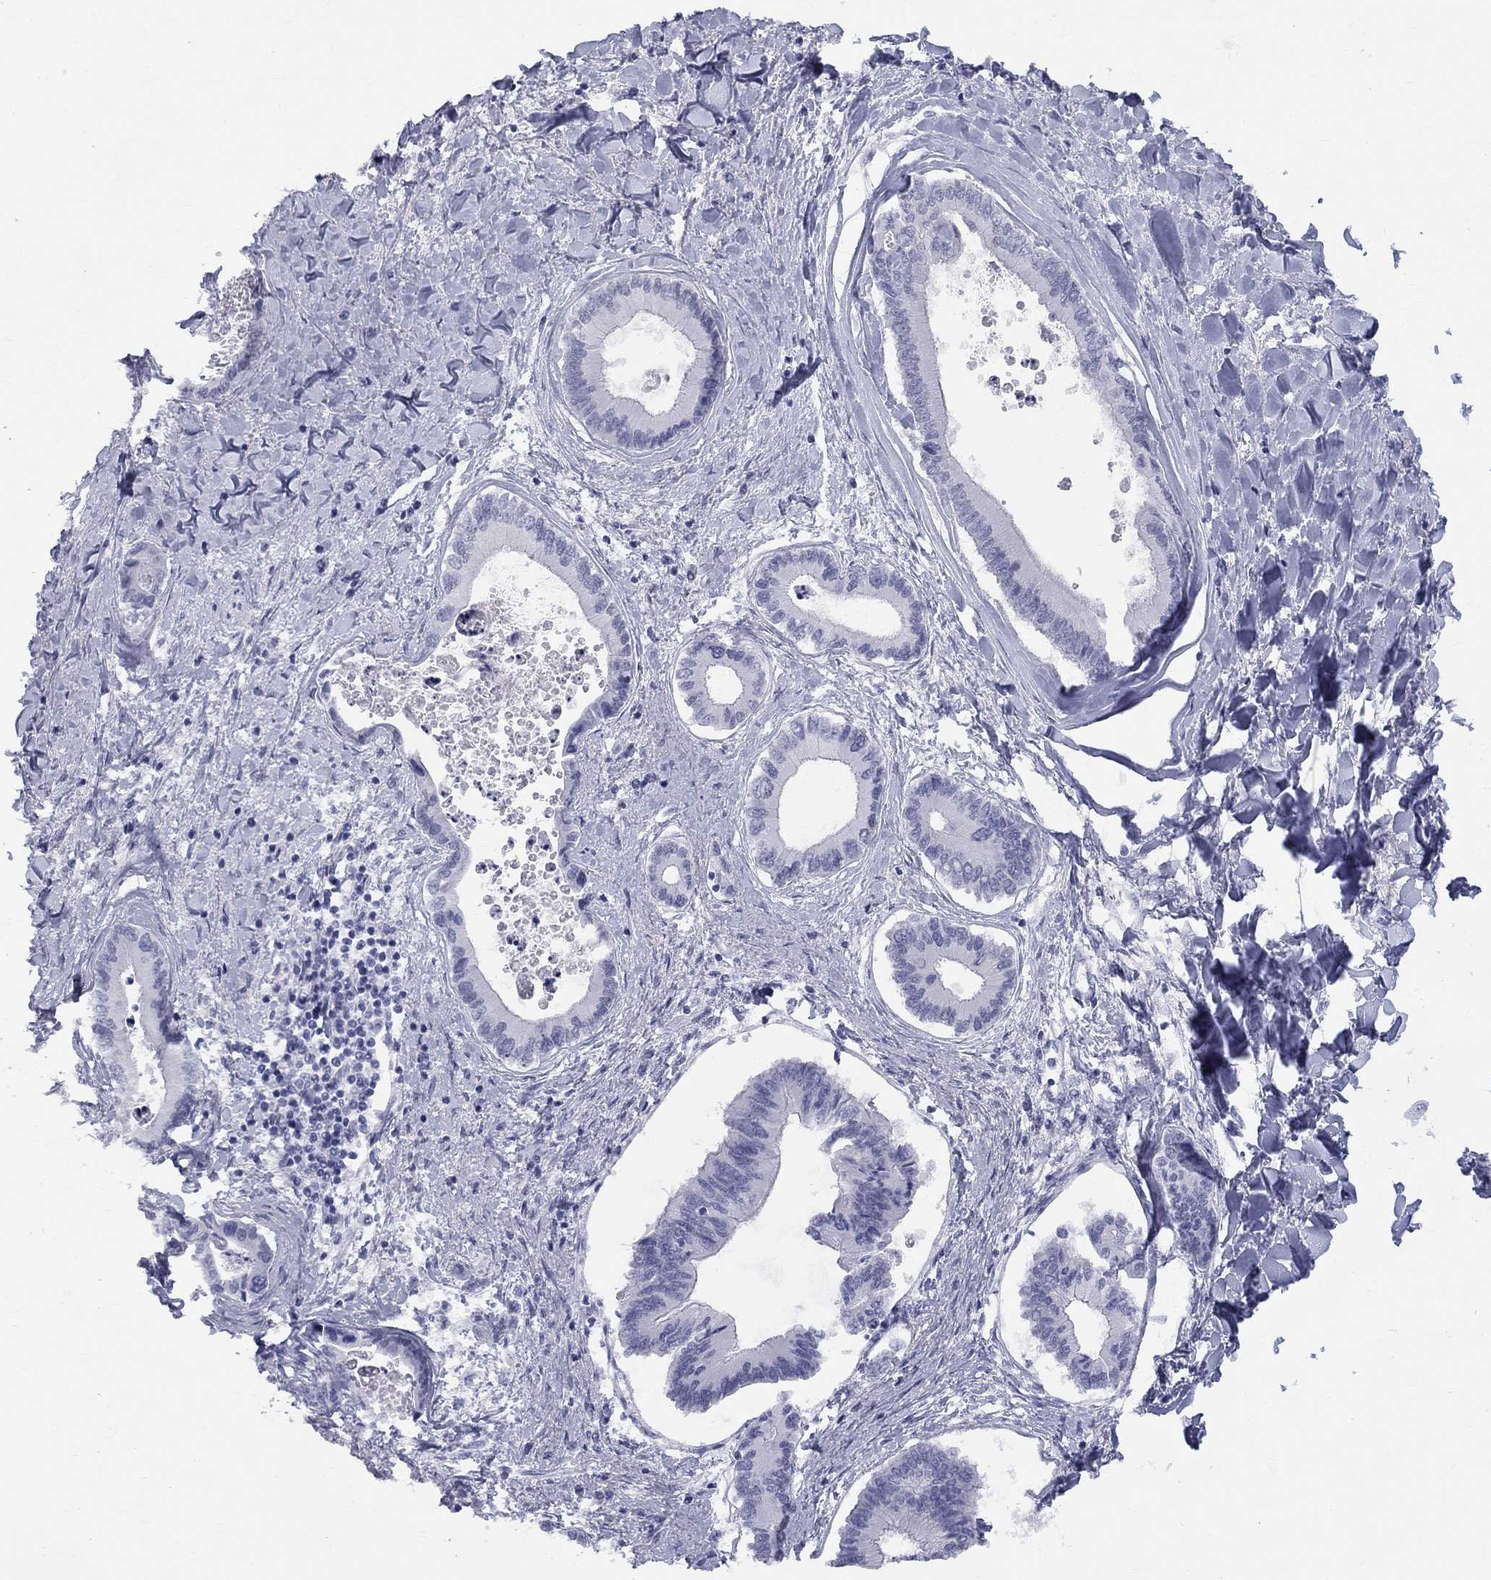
{"staining": {"intensity": "negative", "quantity": "none", "location": "none"}, "tissue": "liver cancer", "cell_type": "Tumor cells", "image_type": "cancer", "snomed": [{"axis": "morphology", "description": "Cholangiocarcinoma"}, {"axis": "topography", "description": "Liver"}], "caption": "Immunohistochemistry (IHC) of human liver cancer demonstrates no positivity in tumor cells.", "gene": "DMTN", "patient": {"sex": "male", "age": 66}}